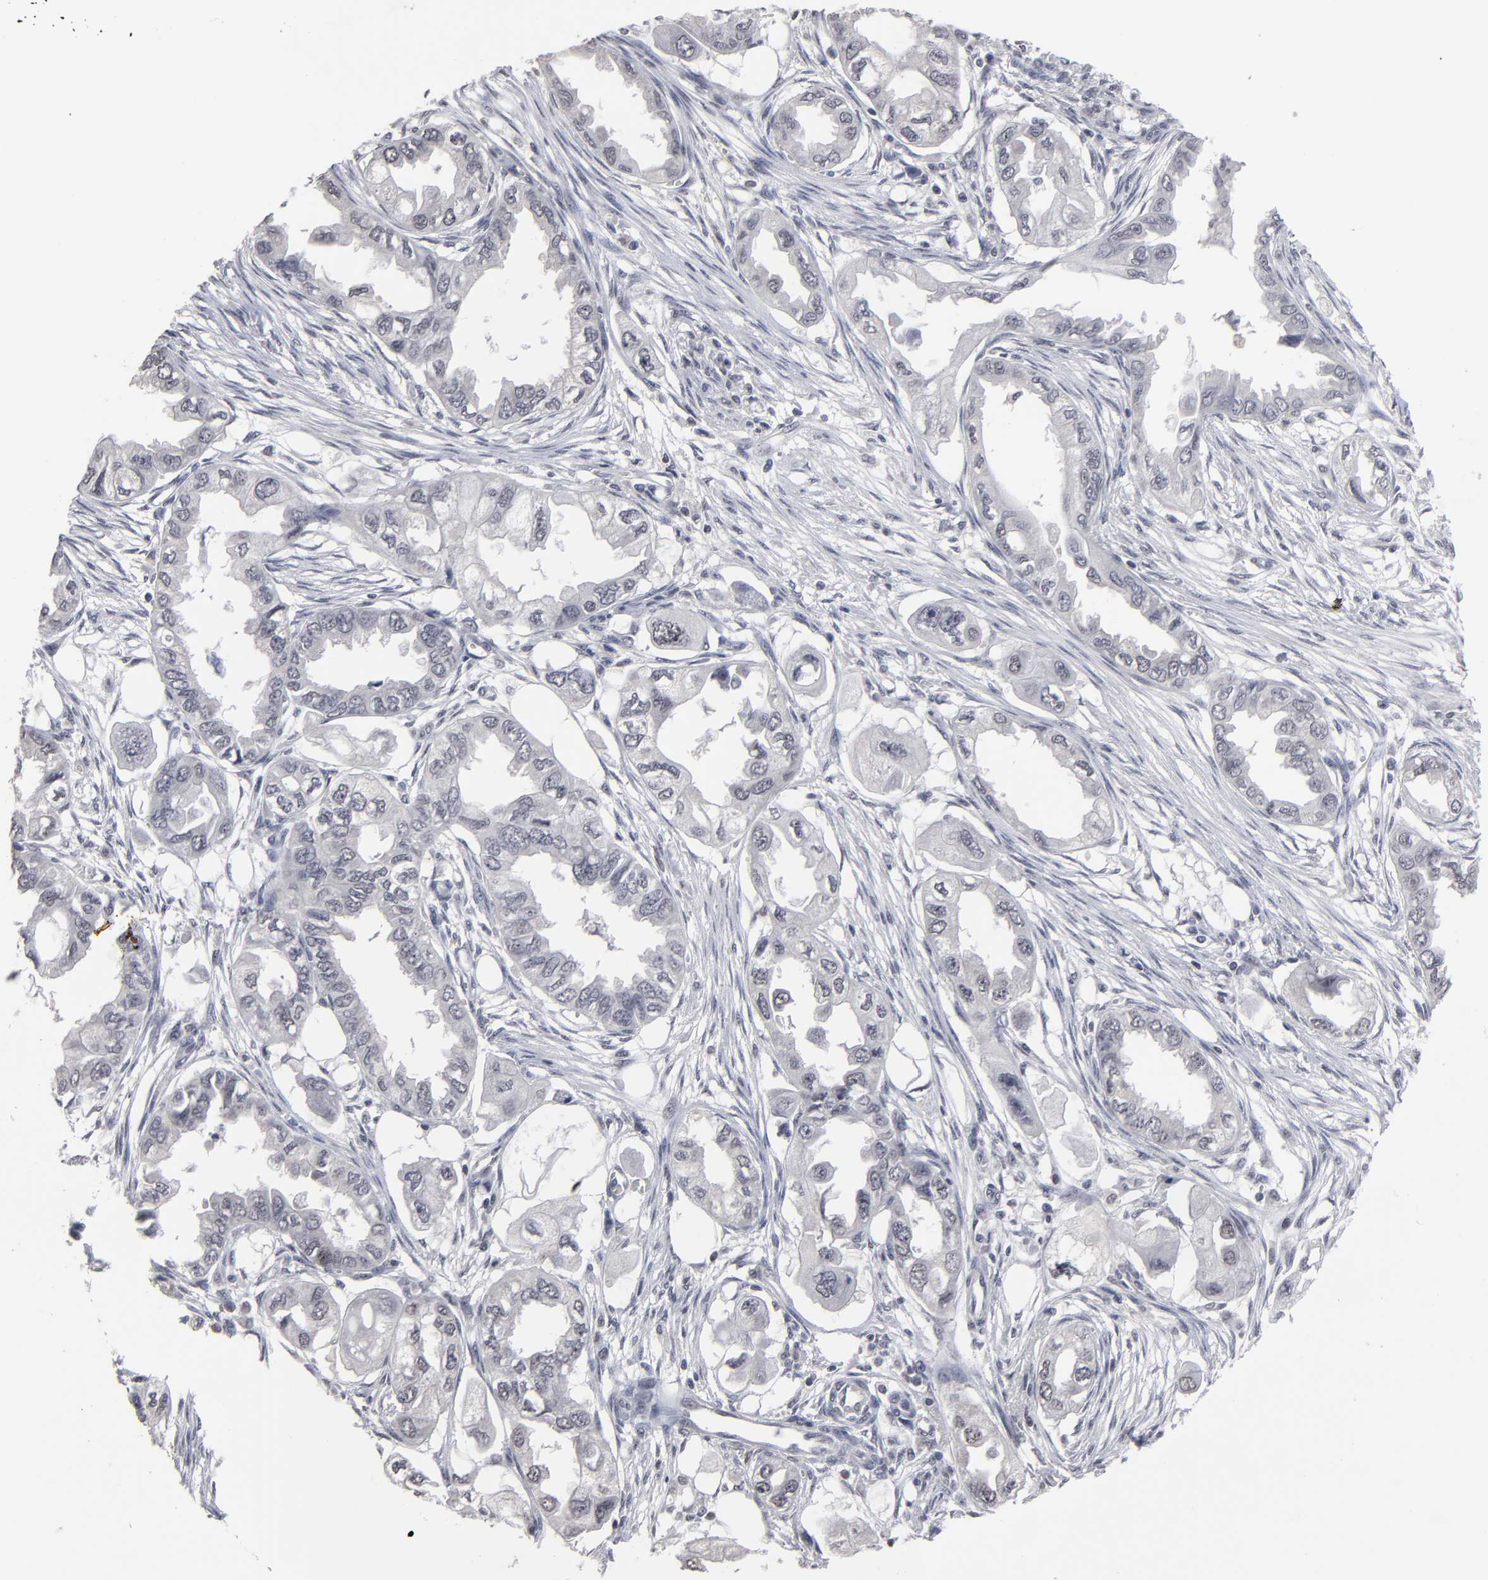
{"staining": {"intensity": "negative", "quantity": "none", "location": "none"}, "tissue": "endometrial cancer", "cell_type": "Tumor cells", "image_type": "cancer", "snomed": [{"axis": "morphology", "description": "Adenocarcinoma, NOS"}, {"axis": "topography", "description": "Endometrium"}], "caption": "This is an immunohistochemistry photomicrograph of endometrial cancer. There is no positivity in tumor cells.", "gene": "SSRP1", "patient": {"sex": "female", "age": 67}}